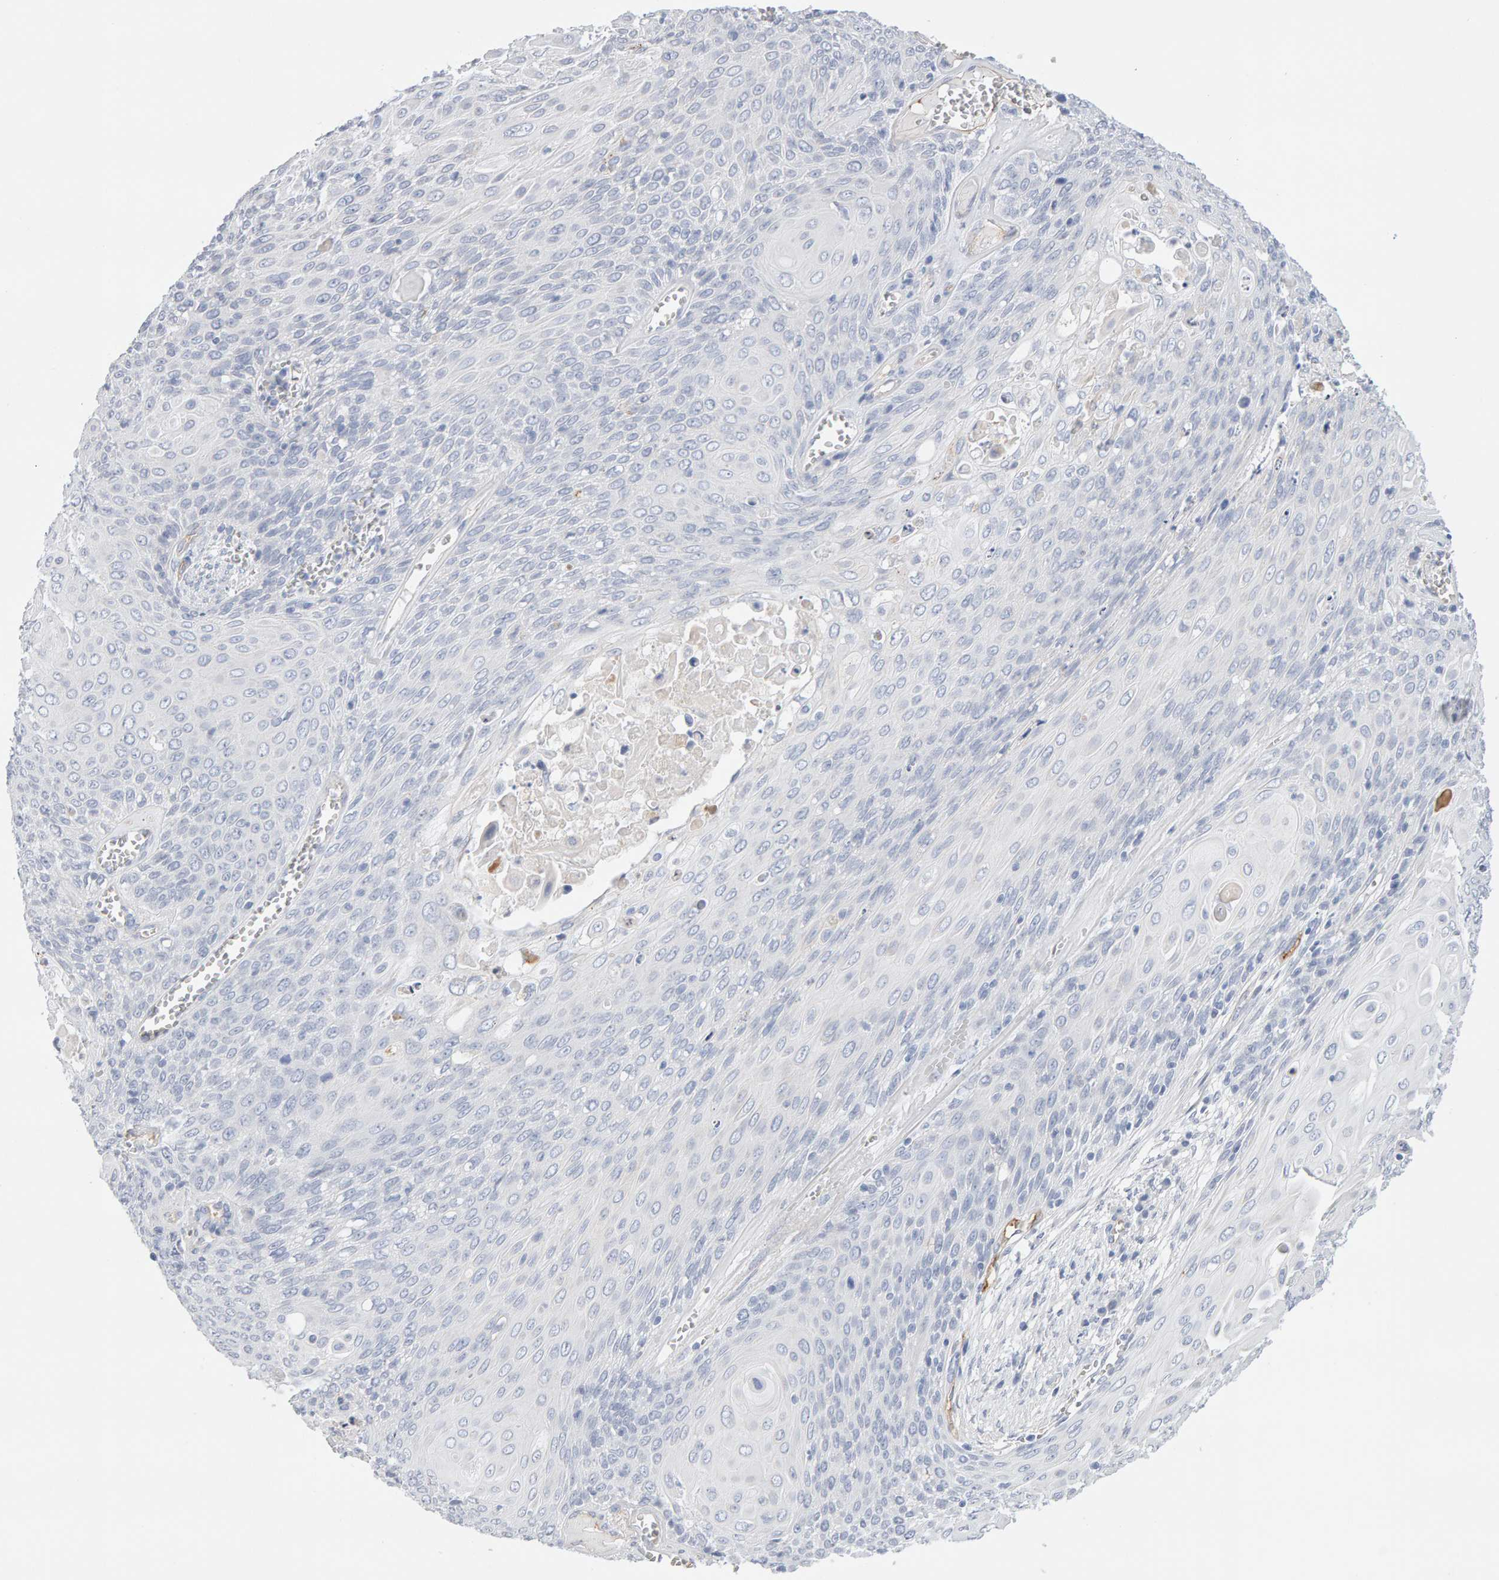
{"staining": {"intensity": "negative", "quantity": "none", "location": "none"}, "tissue": "cervical cancer", "cell_type": "Tumor cells", "image_type": "cancer", "snomed": [{"axis": "morphology", "description": "Squamous cell carcinoma, NOS"}, {"axis": "topography", "description": "Cervix"}], "caption": "Tumor cells show no significant protein expression in cervical cancer.", "gene": "METRNL", "patient": {"sex": "female", "age": 39}}